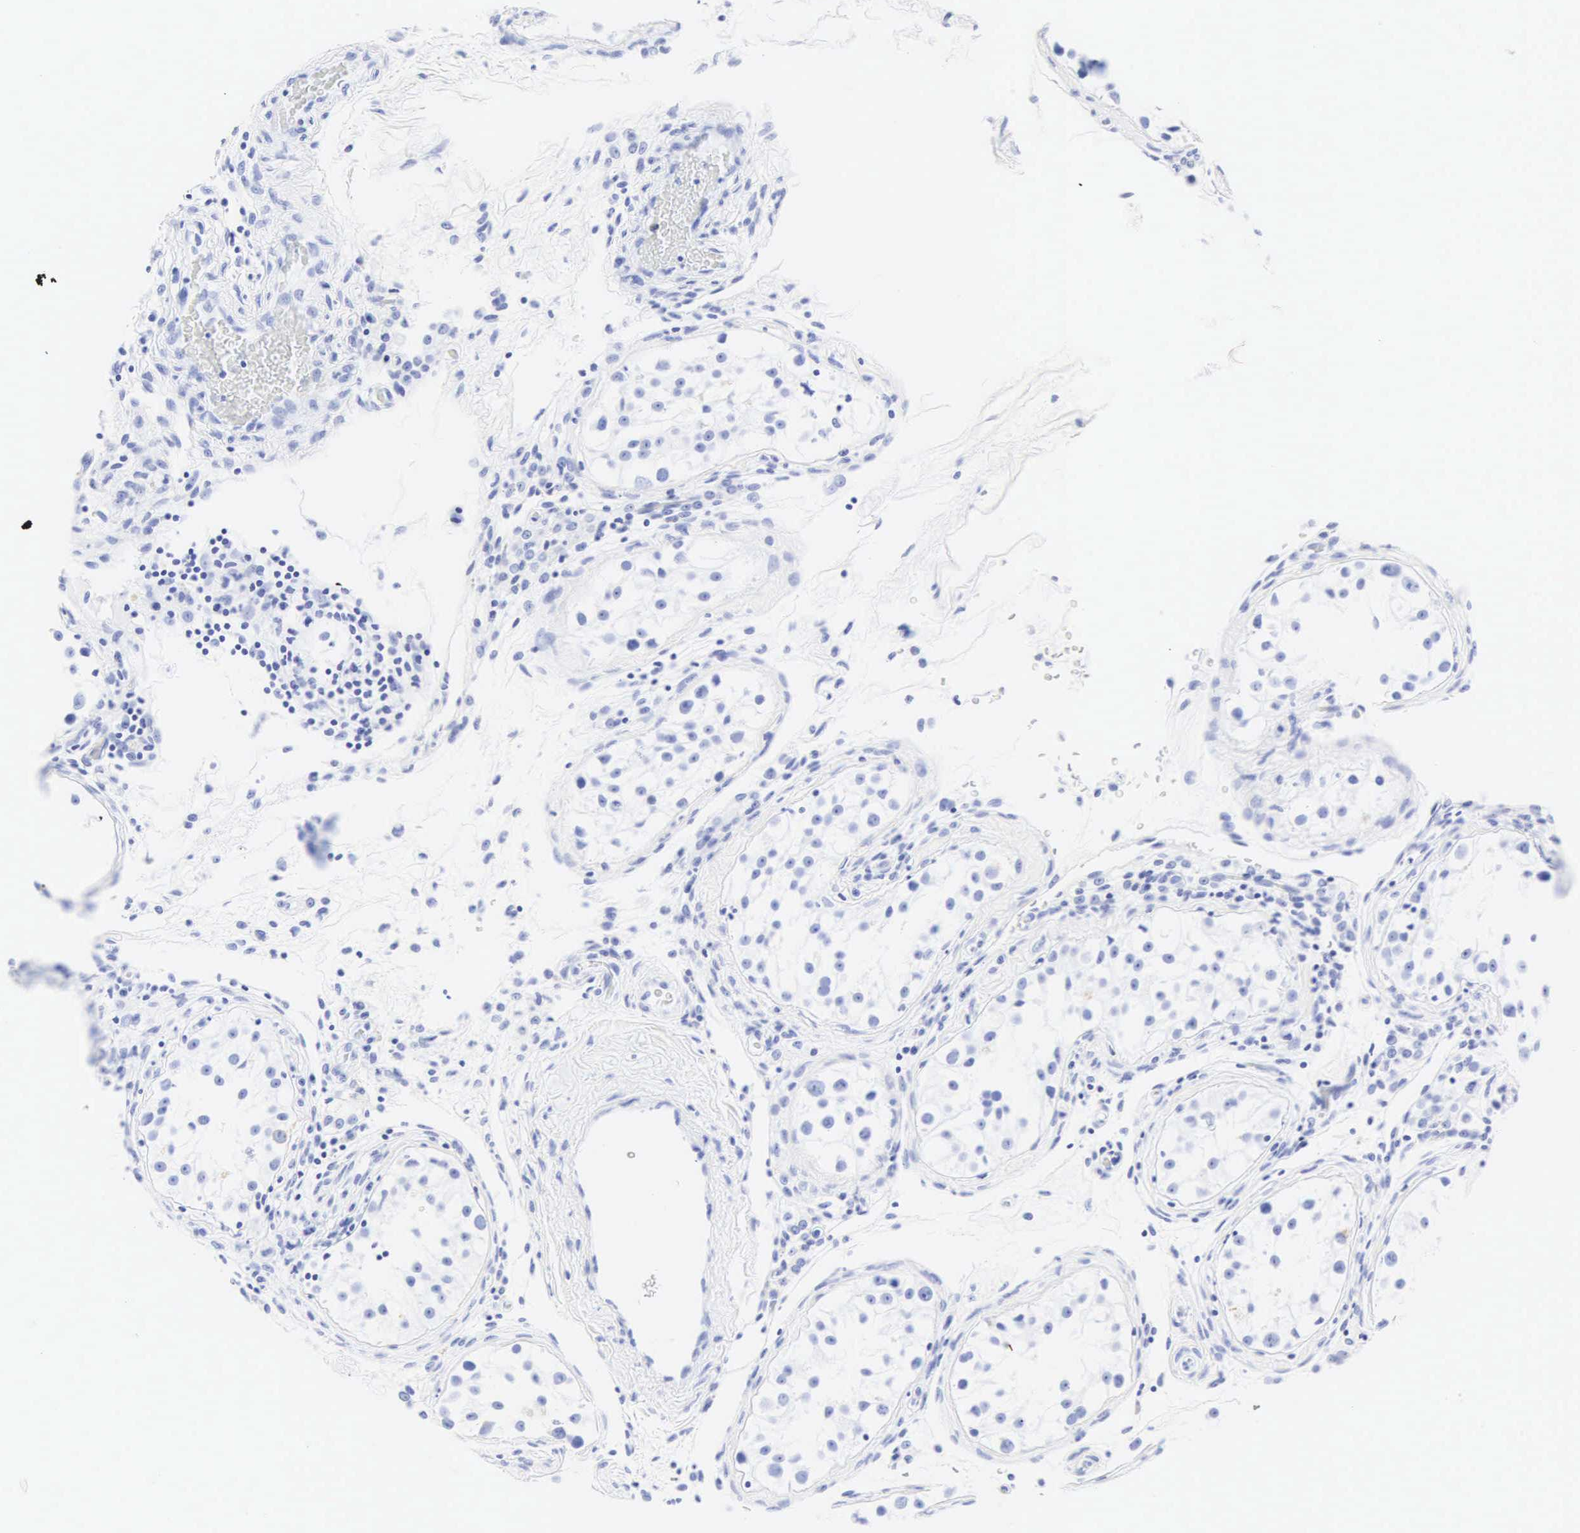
{"staining": {"intensity": "negative", "quantity": "none", "location": "none"}, "tissue": "testis", "cell_type": "Cells in seminiferous ducts", "image_type": "normal", "snomed": [{"axis": "morphology", "description": "Normal tissue, NOS"}, {"axis": "topography", "description": "Testis"}], "caption": "A high-resolution histopathology image shows immunohistochemistry staining of unremarkable testis, which demonstrates no significant staining in cells in seminiferous ducts.", "gene": "CGB3", "patient": {"sex": "male", "age": 24}}